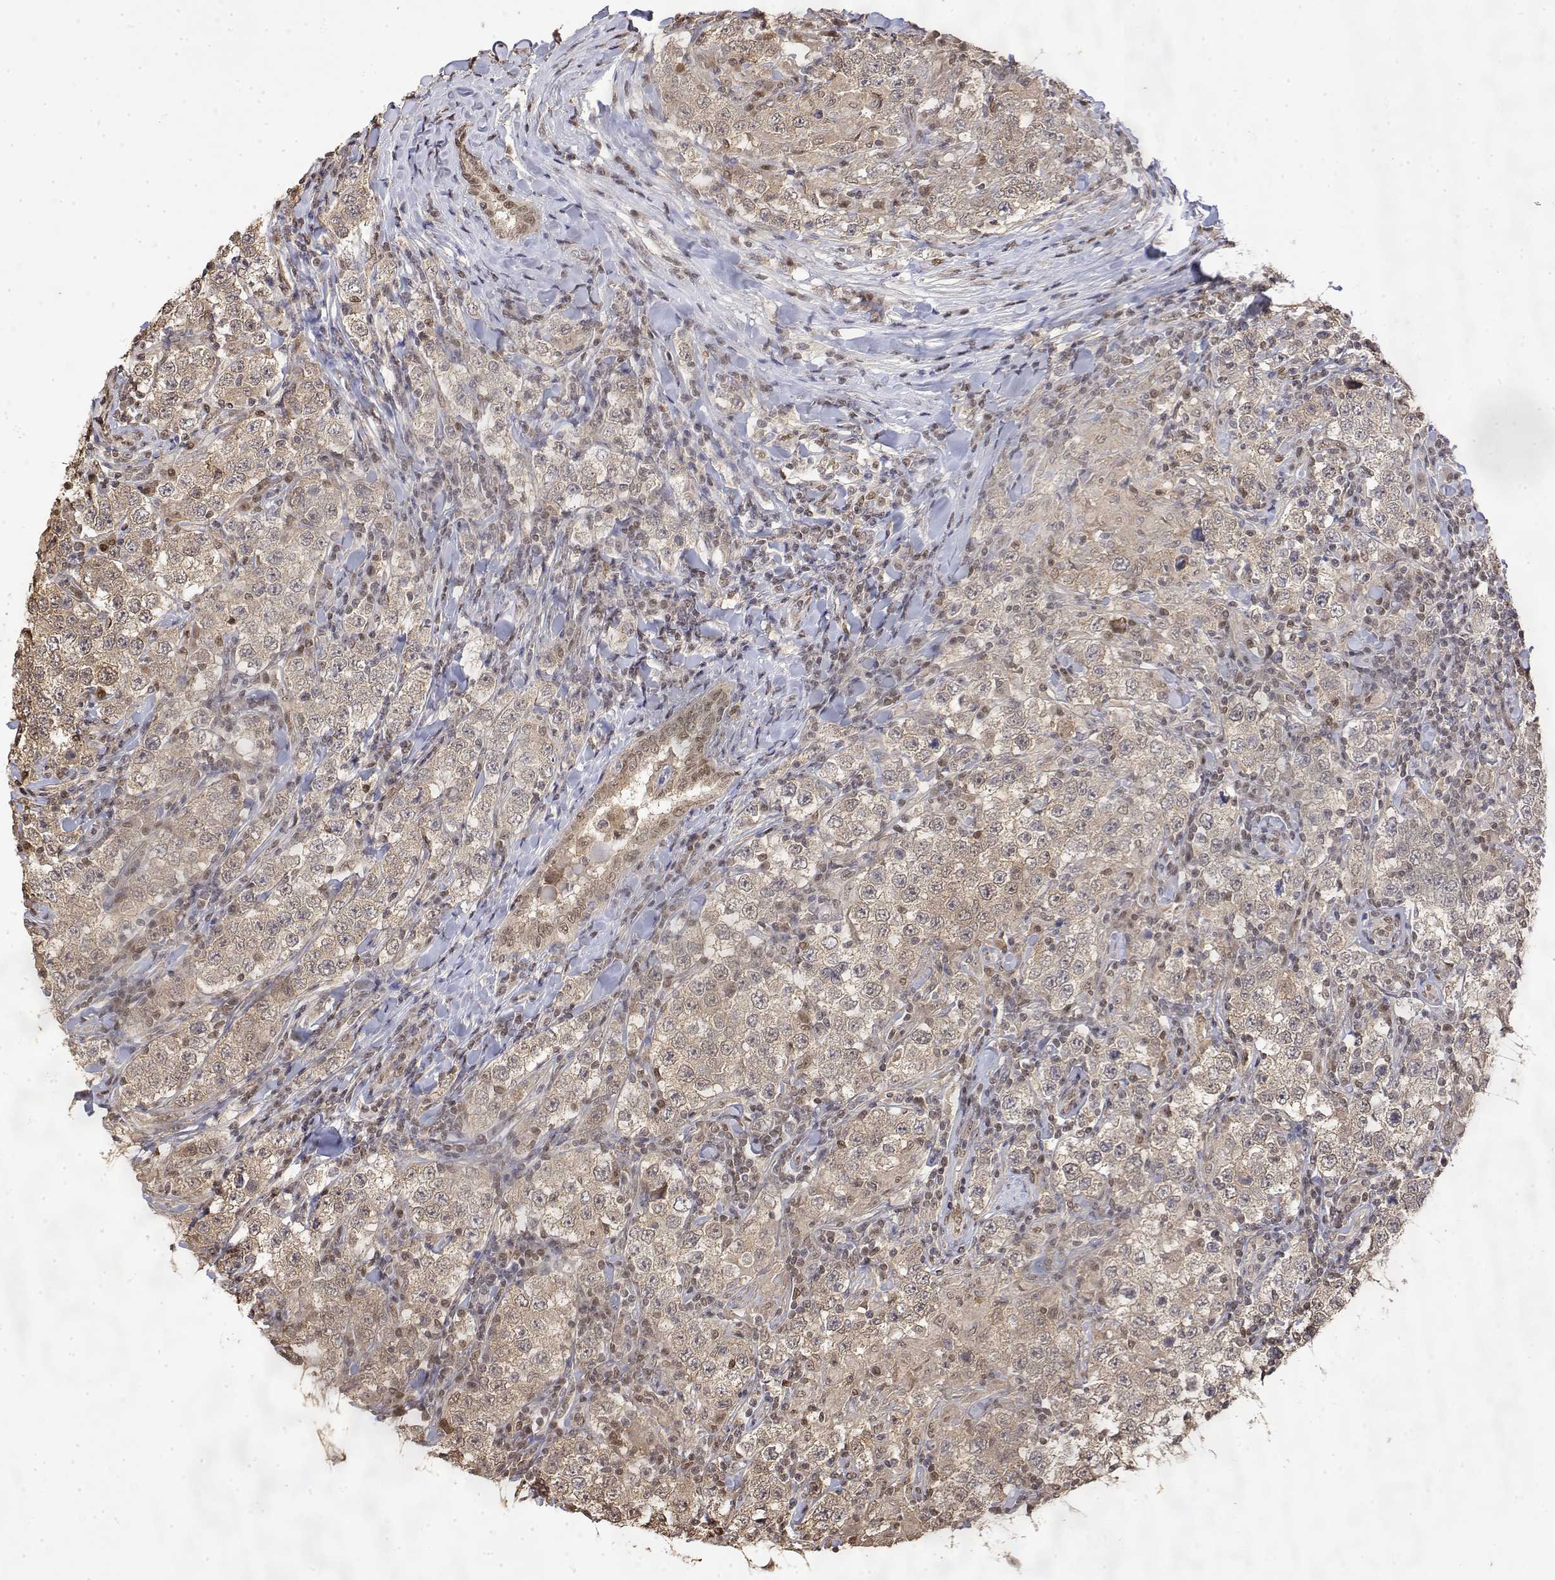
{"staining": {"intensity": "weak", "quantity": ">75%", "location": "cytoplasmic/membranous"}, "tissue": "testis cancer", "cell_type": "Tumor cells", "image_type": "cancer", "snomed": [{"axis": "morphology", "description": "Seminoma, NOS"}, {"axis": "morphology", "description": "Carcinoma, Embryonal, NOS"}, {"axis": "topography", "description": "Testis"}], "caption": "Tumor cells show low levels of weak cytoplasmic/membranous staining in about >75% of cells in testis cancer. Using DAB (3,3'-diaminobenzidine) (brown) and hematoxylin (blue) stains, captured at high magnification using brightfield microscopy.", "gene": "TPI1", "patient": {"sex": "male", "age": 41}}